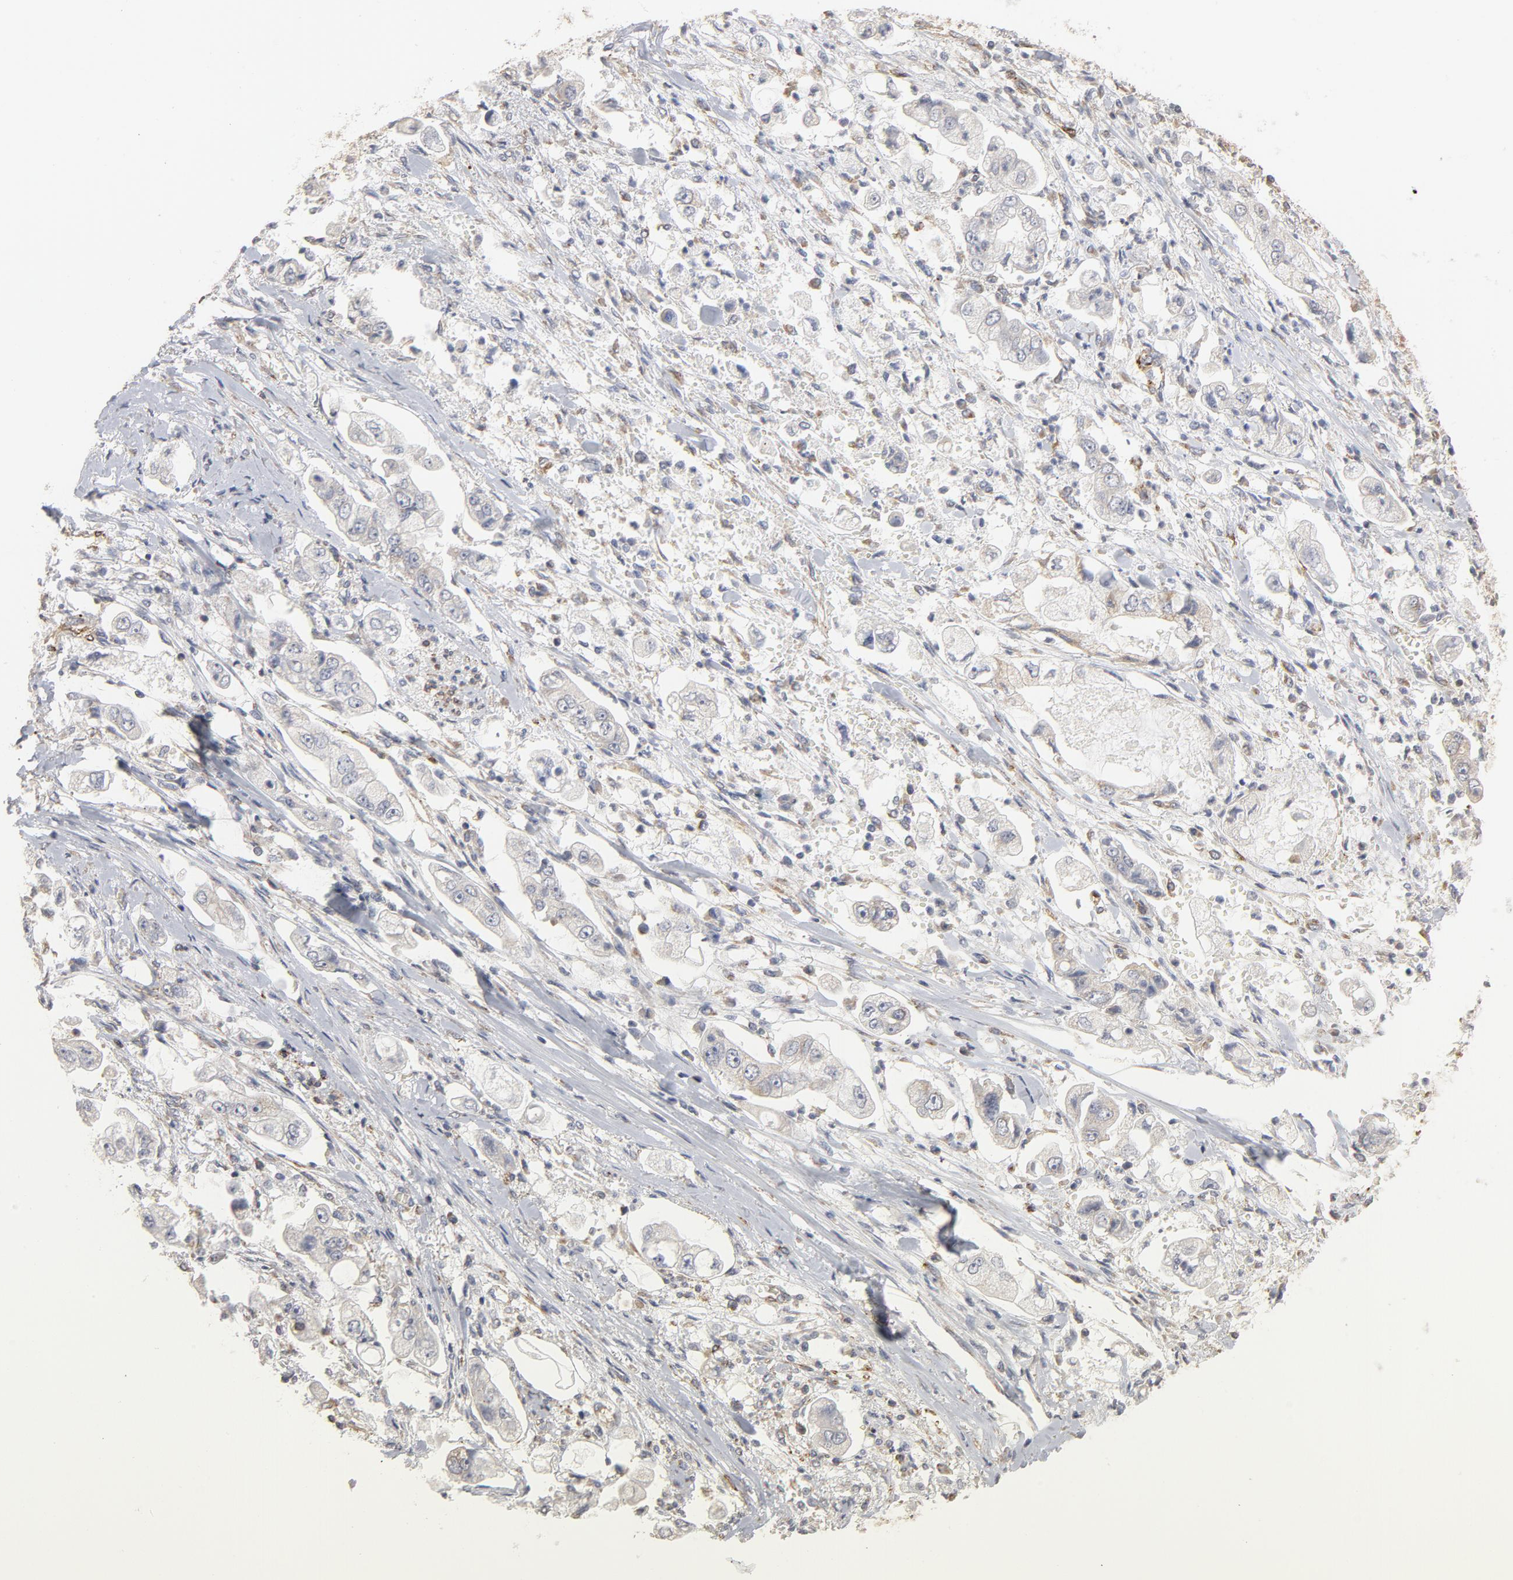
{"staining": {"intensity": "negative", "quantity": "none", "location": "none"}, "tissue": "stomach cancer", "cell_type": "Tumor cells", "image_type": "cancer", "snomed": [{"axis": "morphology", "description": "Adenocarcinoma, NOS"}, {"axis": "topography", "description": "Stomach"}], "caption": "Immunohistochemical staining of stomach adenocarcinoma shows no significant expression in tumor cells. Nuclei are stained in blue.", "gene": "GNG2", "patient": {"sex": "male", "age": 62}}